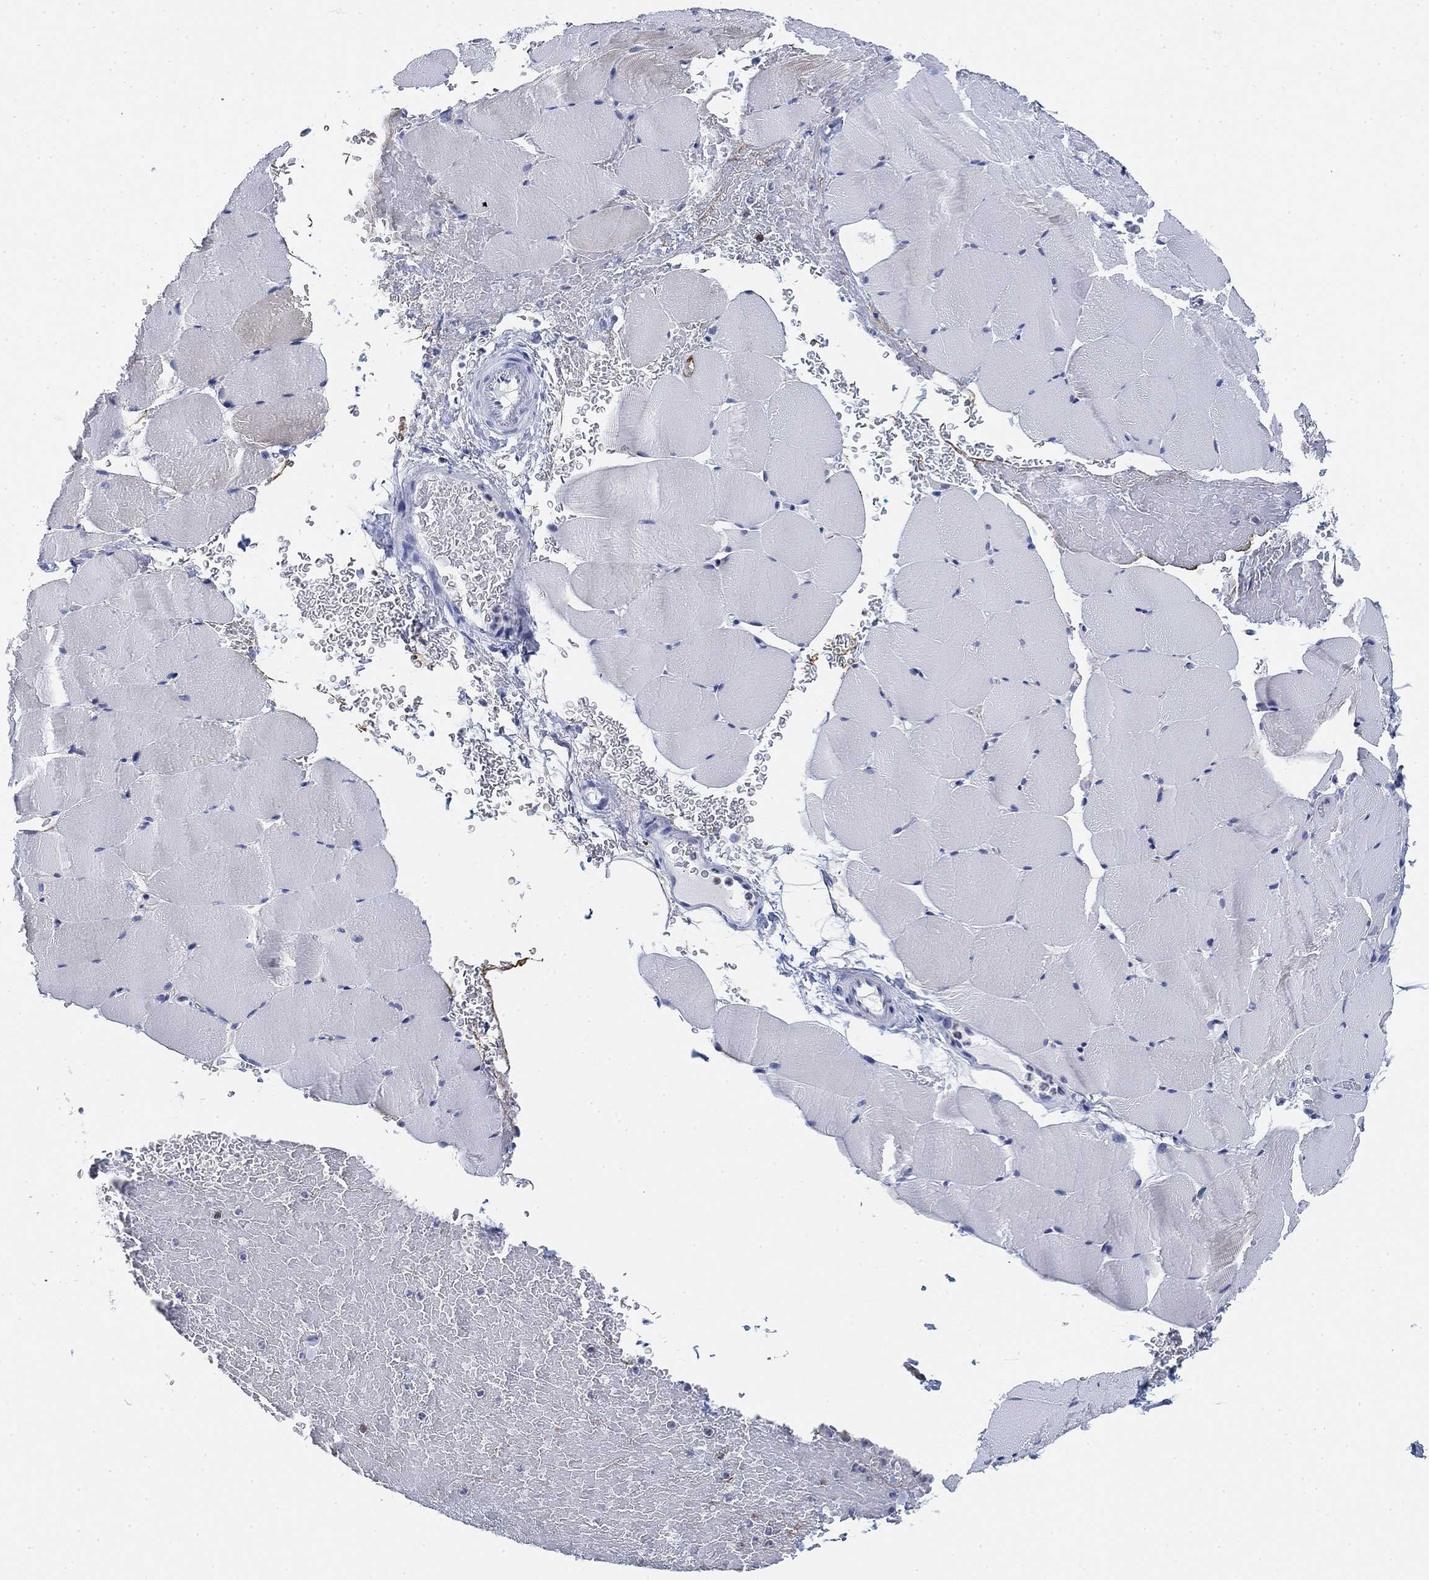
{"staining": {"intensity": "negative", "quantity": "none", "location": "none"}, "tissue": "skeletal muscle", "cell_type": "Myocytes", "image_type": "normal", "snomed": [{"axis": "morphology", "description": "Normal tissue, NOS"}, {"axis": "topography", "description": "Skeletal muscle"}], "caption": "Immunohistochemical staining of normal human skeletal muscle shows no significant positivity in myocytes. (Stains: DAB (3,3'-diaminobenzidine) IHC with hematoxylin counter stain, Microscopy: brightfield microscopy at high magnification).", "gene": "FYB1", "patient": {"sex": "female", "age": 37}}